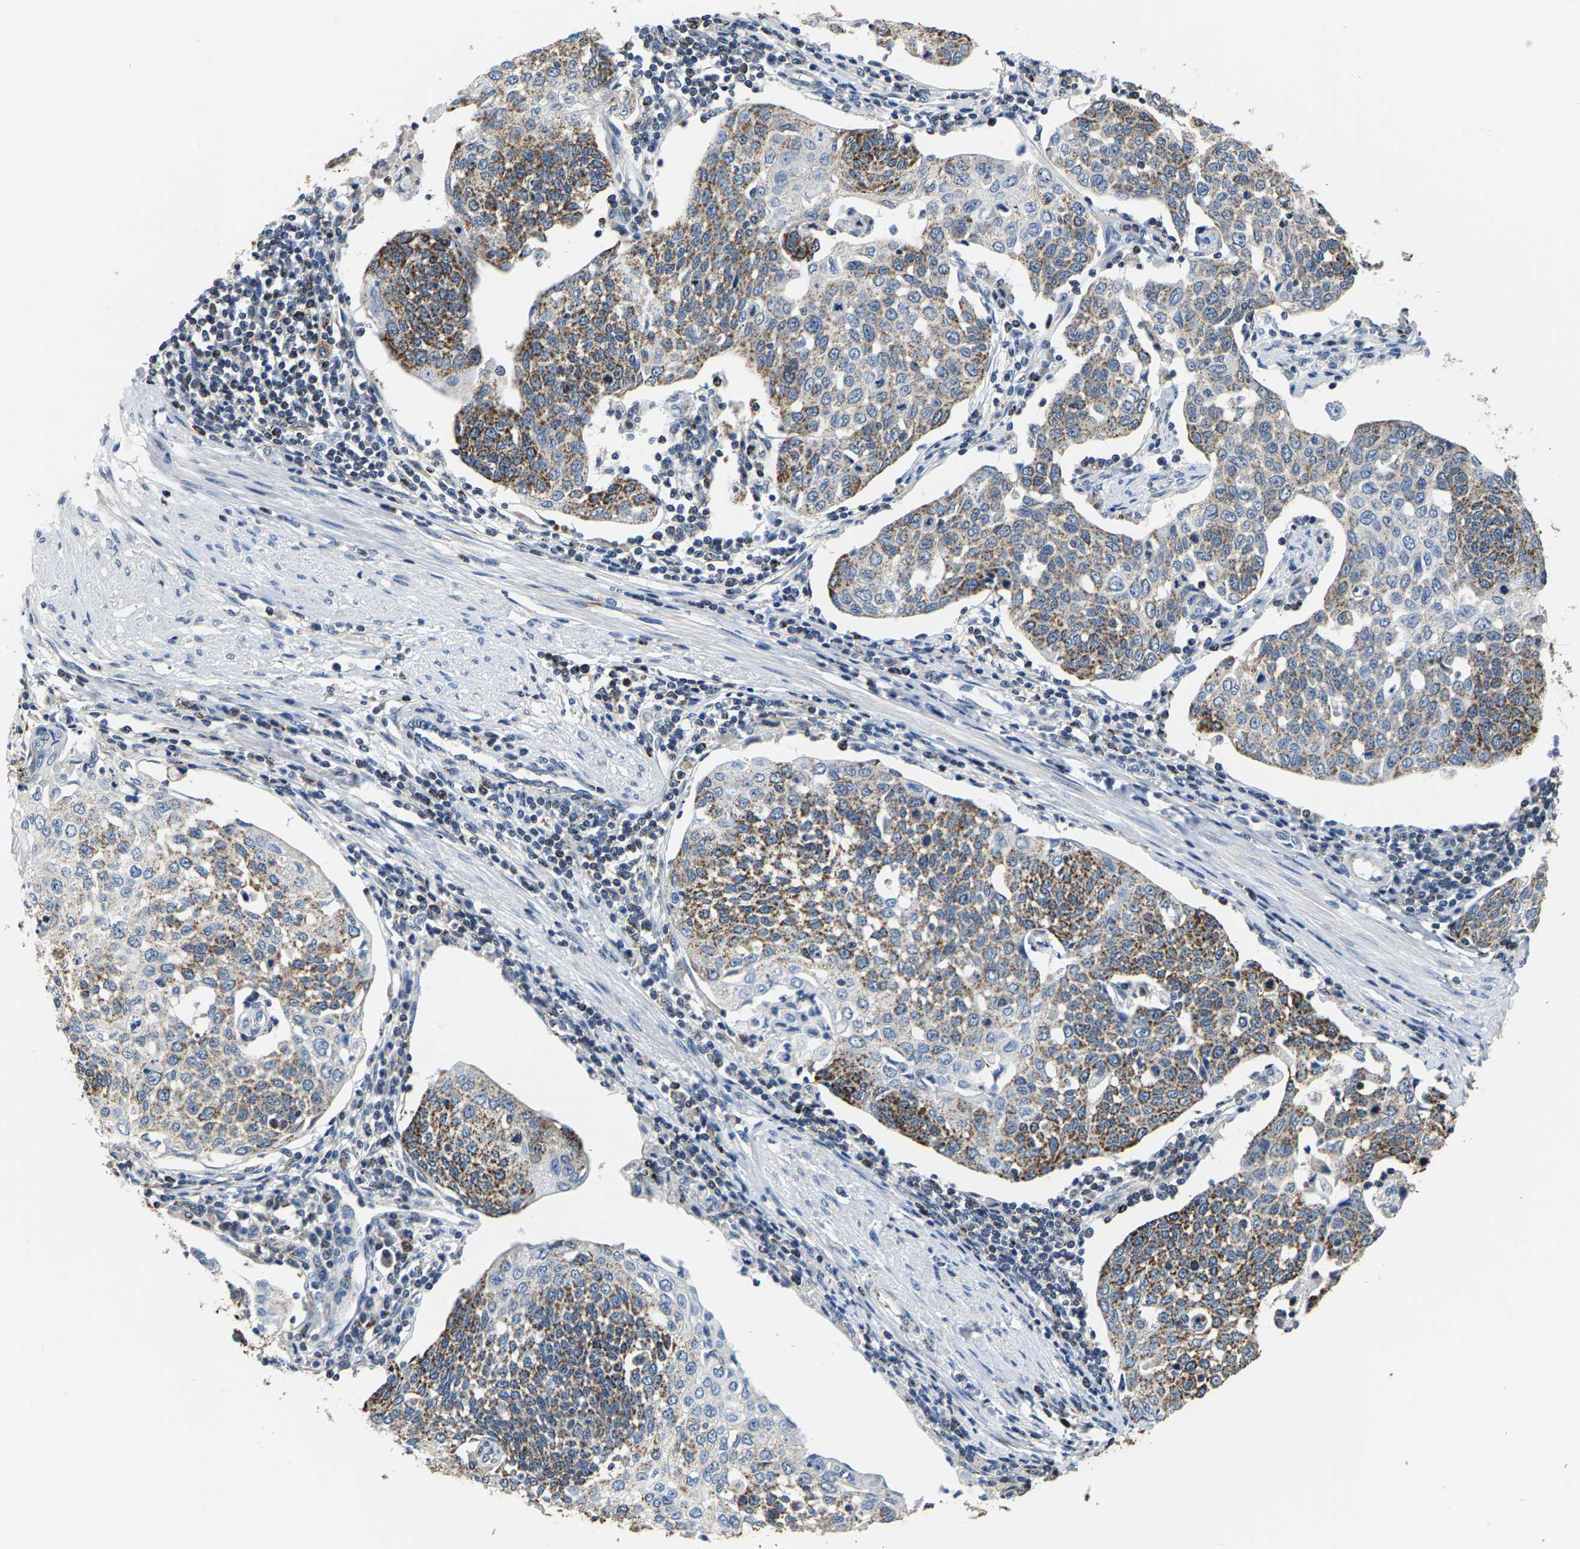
{"staining": {"intensity": "moderate", "quantity": "25%-75%", "location": "cytoplasmic/membranous"}, "tissue": "cervical cancer", "cell_type": "Tumor cells", "image_type": "cancer", "snomed": [{"axis": "morphology", "description": "Squamous cell carcinoma, NOS"}, {"axis": "topography", "description": "Cervix"}], "caption": "Squamous cell carcinoma (cervical) stained for a protein (brown) shows moderate cytoplasmic/membranous positive staining in approximately 25%-75% of tumor cells.", "gene": "SHMT2", "patient": {"sex": "female", "age": 34}}